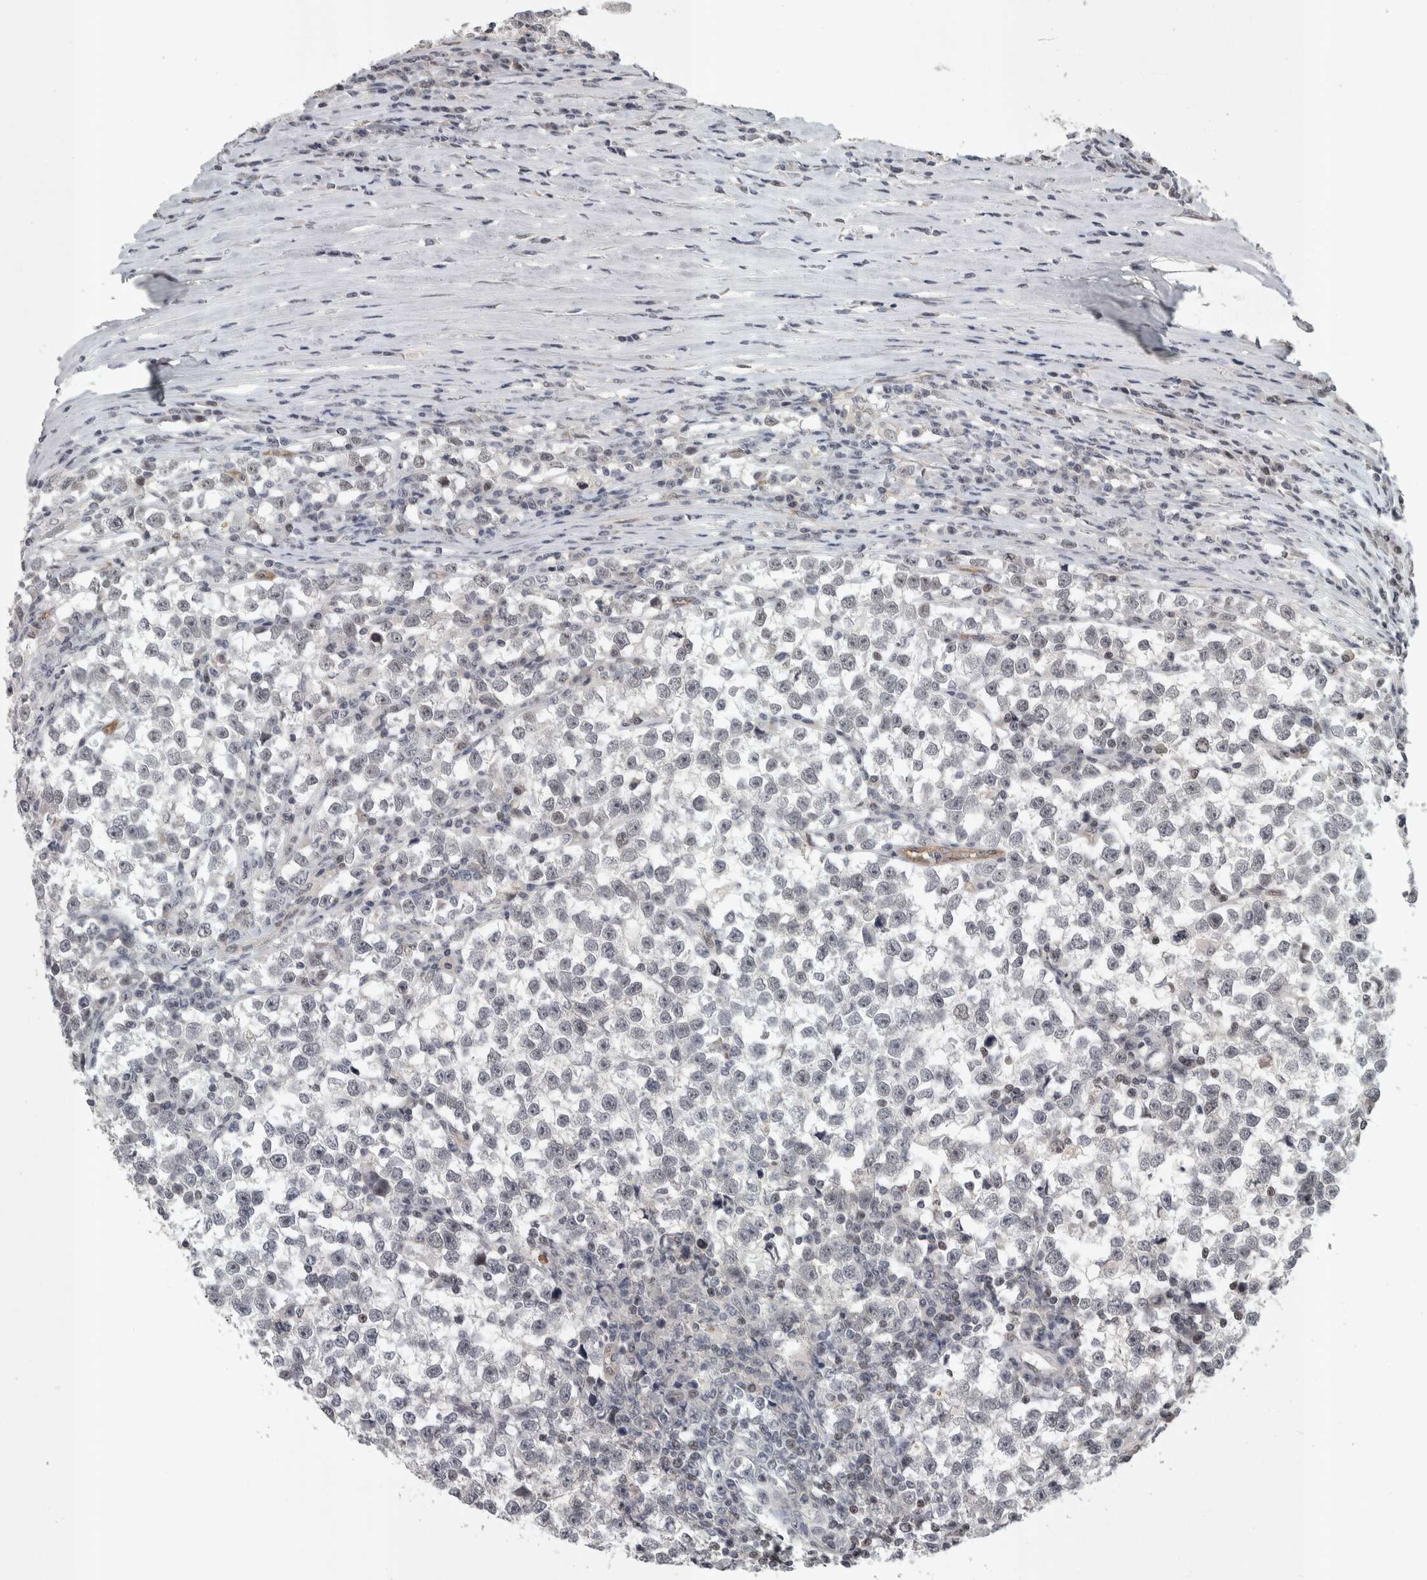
{"staining": {"intensity": "negative", "quantity": "none", "location": "none"}, "tissue": "testis cancer", "cell_type": "Tumor cells", "image_type": "cancer", "snomed": [{"axis": "morphology", "description": "Normal tissue, NOS"}, {"axis": "morphology", "description": "Seminoma, NOS"}, {"axis": "topography", "description": "Testis"}], "caption": "This histopathology image is of testis seminoma stained with immunohistochemistry (IHC) to label a protein in brown with the nuclei are counter-stained blue. There is no staining in tumor cells.", "gene": "ZSCAN21", "patient": {"sex": "male", "age": 43}}